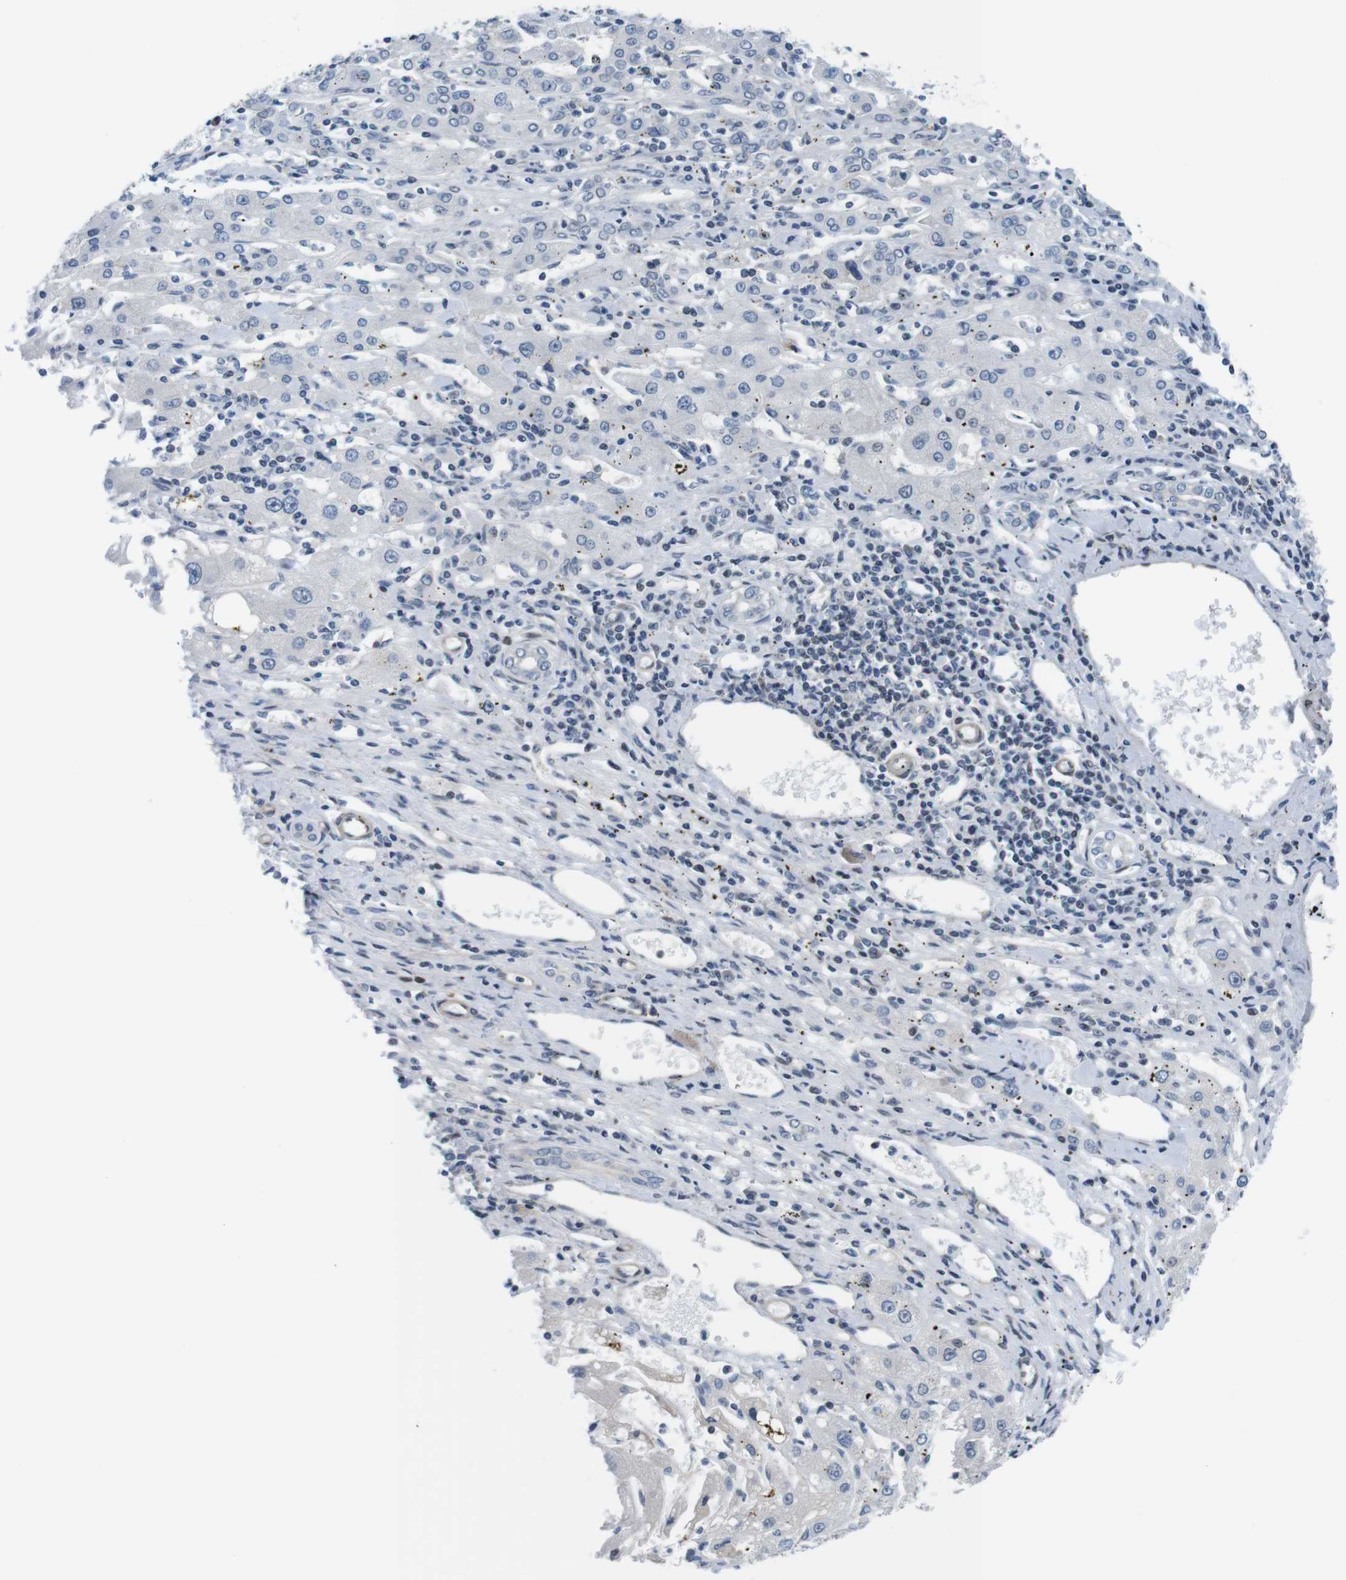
{"staining": {"intensity": "negative", "quantity": "none", "location": "none"}, "tissue": "liver cancer", "cell_type": "Tumor cells", "image_type": "cancer", "snomed": [{"axis": "morphology", "description": "Carcinoma, Hepatocellular, NOS"}, {"axis": "topography", "description": "Liver"}], "caption": "An immunohistochemistry micrograph of liver hepatocellular carcinoma is shown. There is no staining in tumor cells of liver hepatocellular carcinoma.", "gene": "SMCO2", "patient": {"sex": "male", "age": 72}}